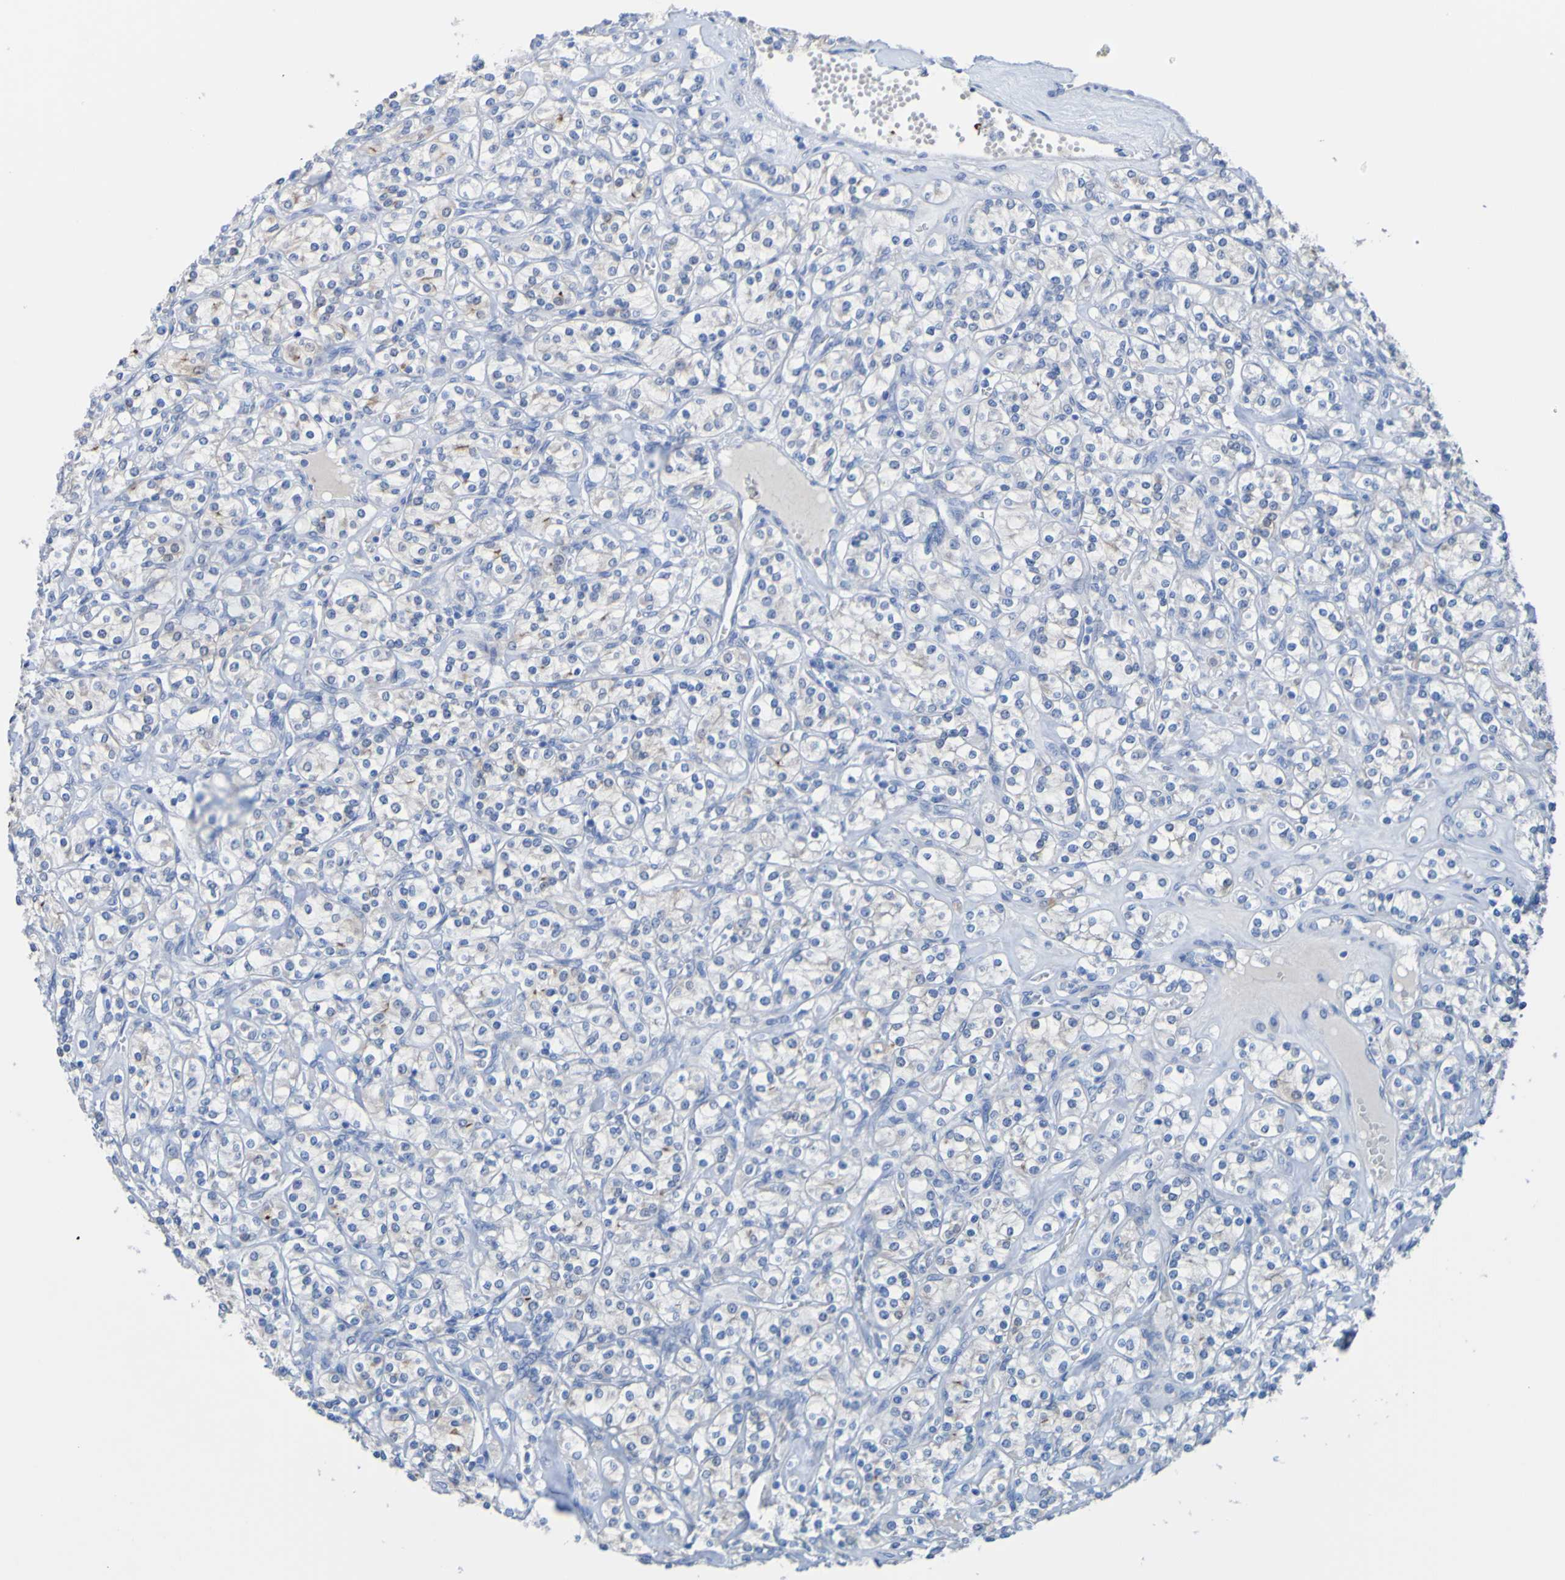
{"staining": {"intensity": "negative", "quantity": "none", "location": "none"}, "tissue": "renal cancer", "cell_type": "Tumor cells", "image_type": "cancer", "snomed": [{"axis": "morphology", "description": "Adenocarcinoma, NOS"}, {"axis": "topography", "description": "Kidney"}], "caption": "An immunohistochemistry (IHC) image of renal cancer is shown. There is no staining in tumor cells of renal cancer.", "gene": "ACMSD", "patient": {"sex": "male", "age": 77}}